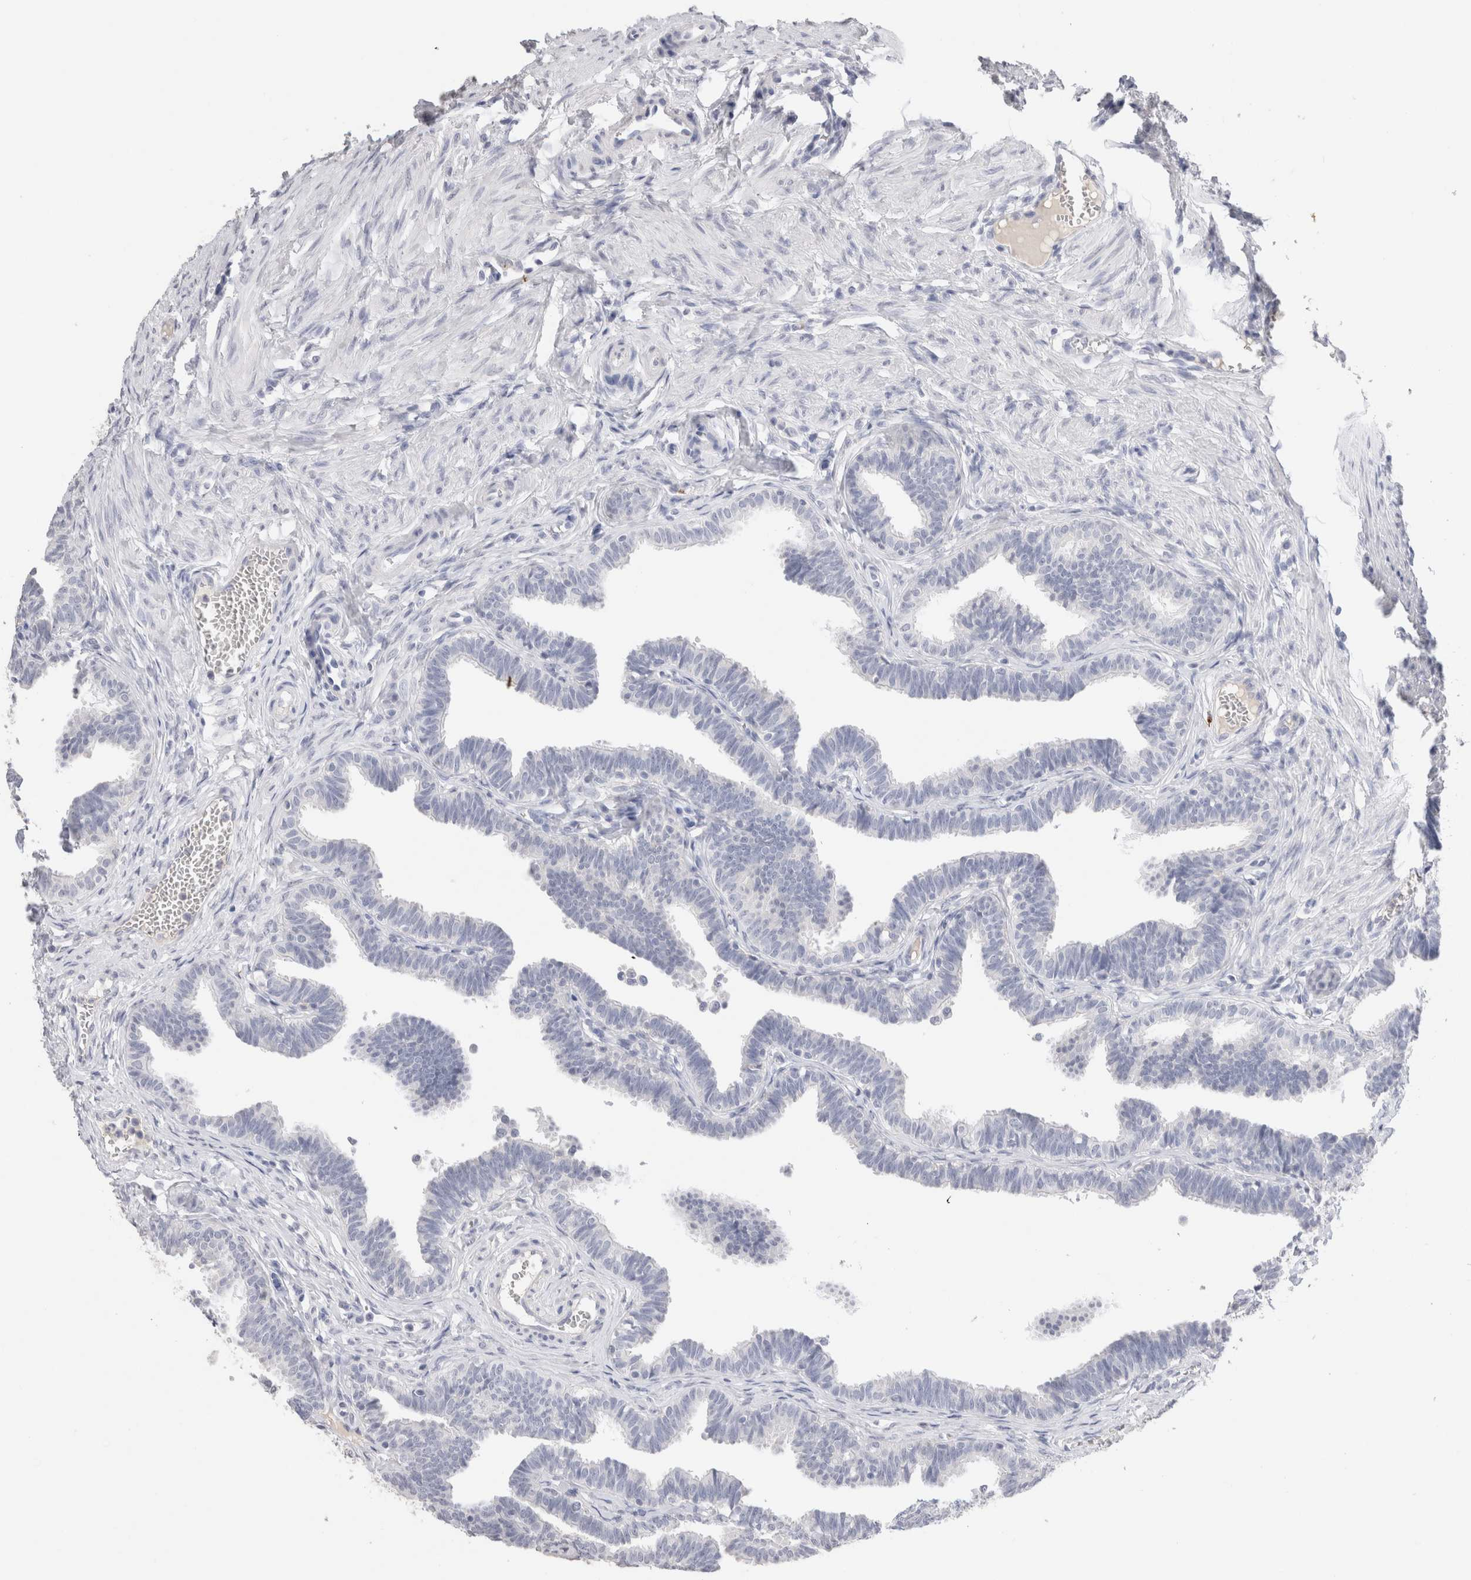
{"staining": {"intensity": "negative", "quantity": "none", "location": "none"}, "tissue": "fallopian tube", "cell_type": "Glandular cells", "image_type": "normal", "snomed": [{"axis": "morphology", "description": "Normal tissue, NOS"}, {"axis": "topography", "description": "Fallopian tube"}, {"axis": "topography", "description": "Ovary"}], "caption": "The photomicrograph reveals no staining of glandular cells in unremarkable fallopian tube.", "gene": "LAMP3", "patient": {"sex": "female", "age": 23}}